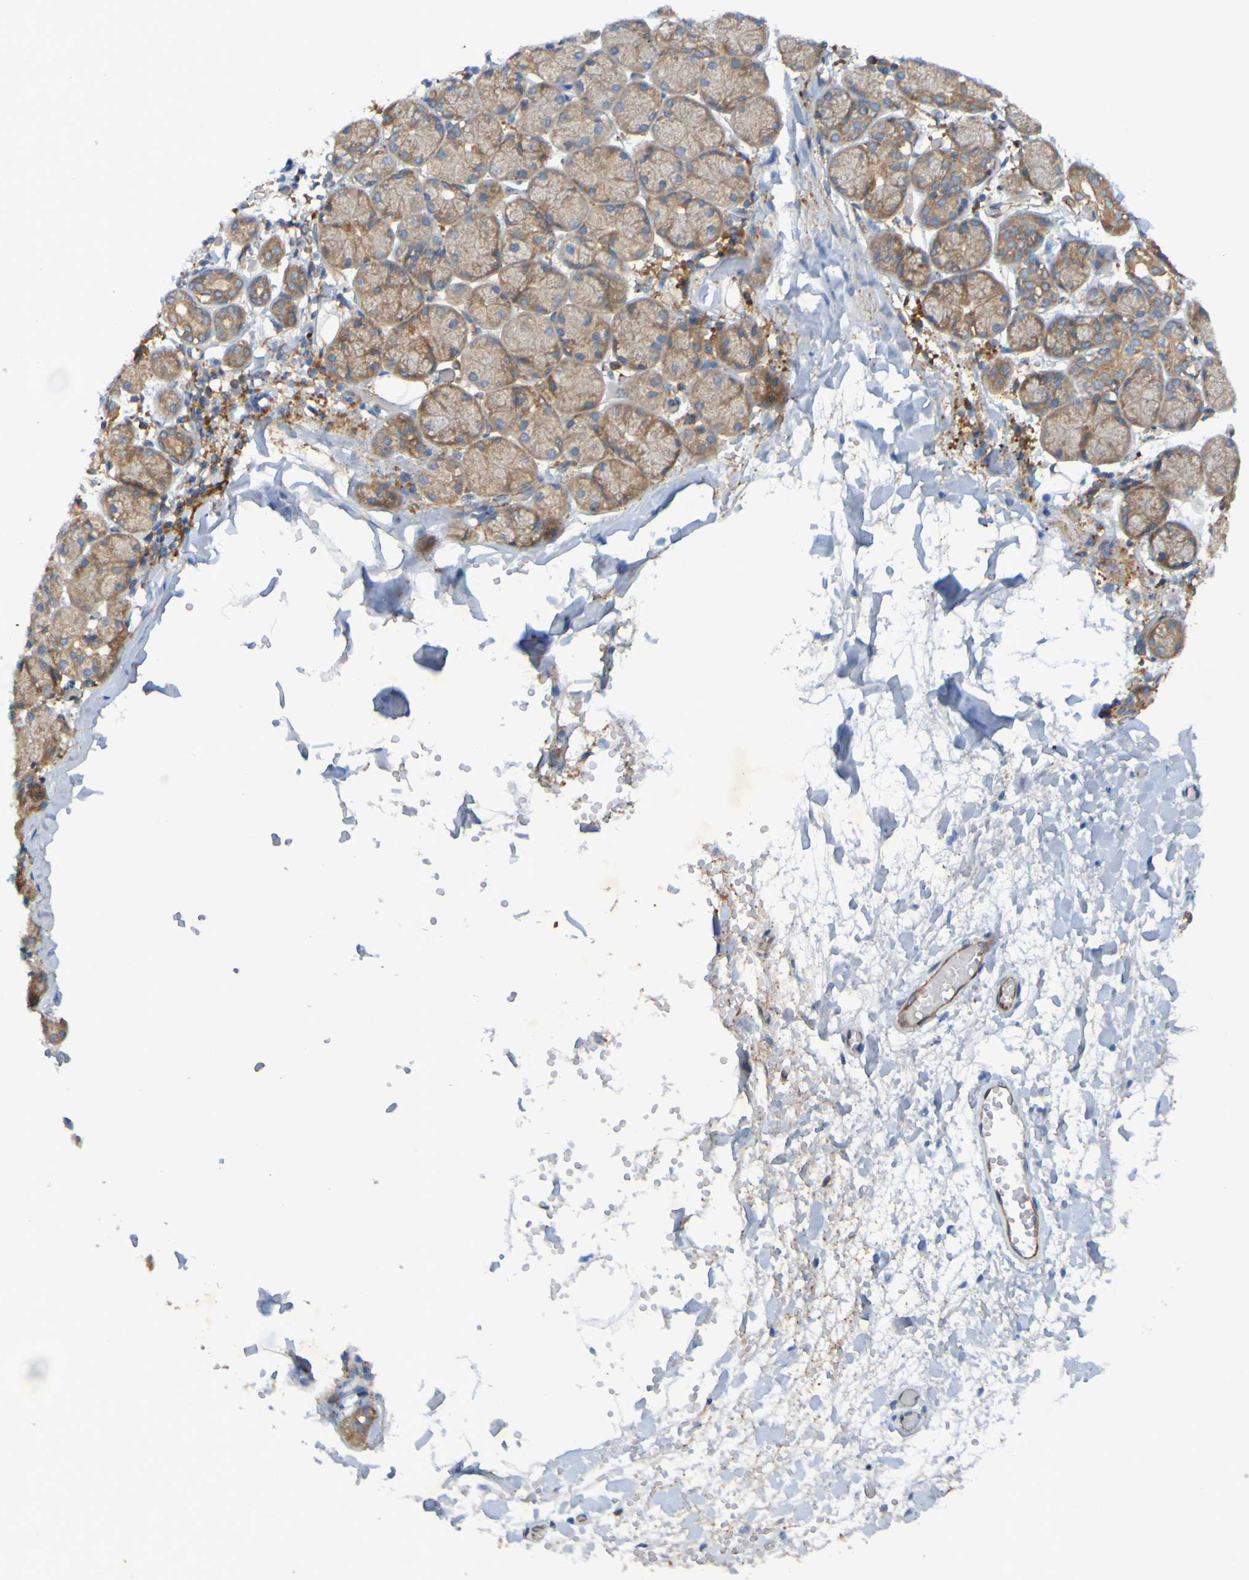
{"staining": {"intensity": "moderate", "quantity": ">75%", "location": "cytoplasmic/membranous"}, "tissue": "salivary gland", "cell_type": "Glandular cells", "image_type": "normal", "snomed": [{"axis": "morphology", "description": "Normal tissue, NOS"}, {"axis": "topography", "description": "Salivary gland"}], "caption": "Immunohistochemistry (IHC) photomicrograph of normal salivary gland stained for a protein (brown), which displays medium levels of moderate cytoplasmic/membranous expression in approximately >75% of glandular cells.", "gene": "DNAJC4", "patient": {"sex": "female", "age": 24}}